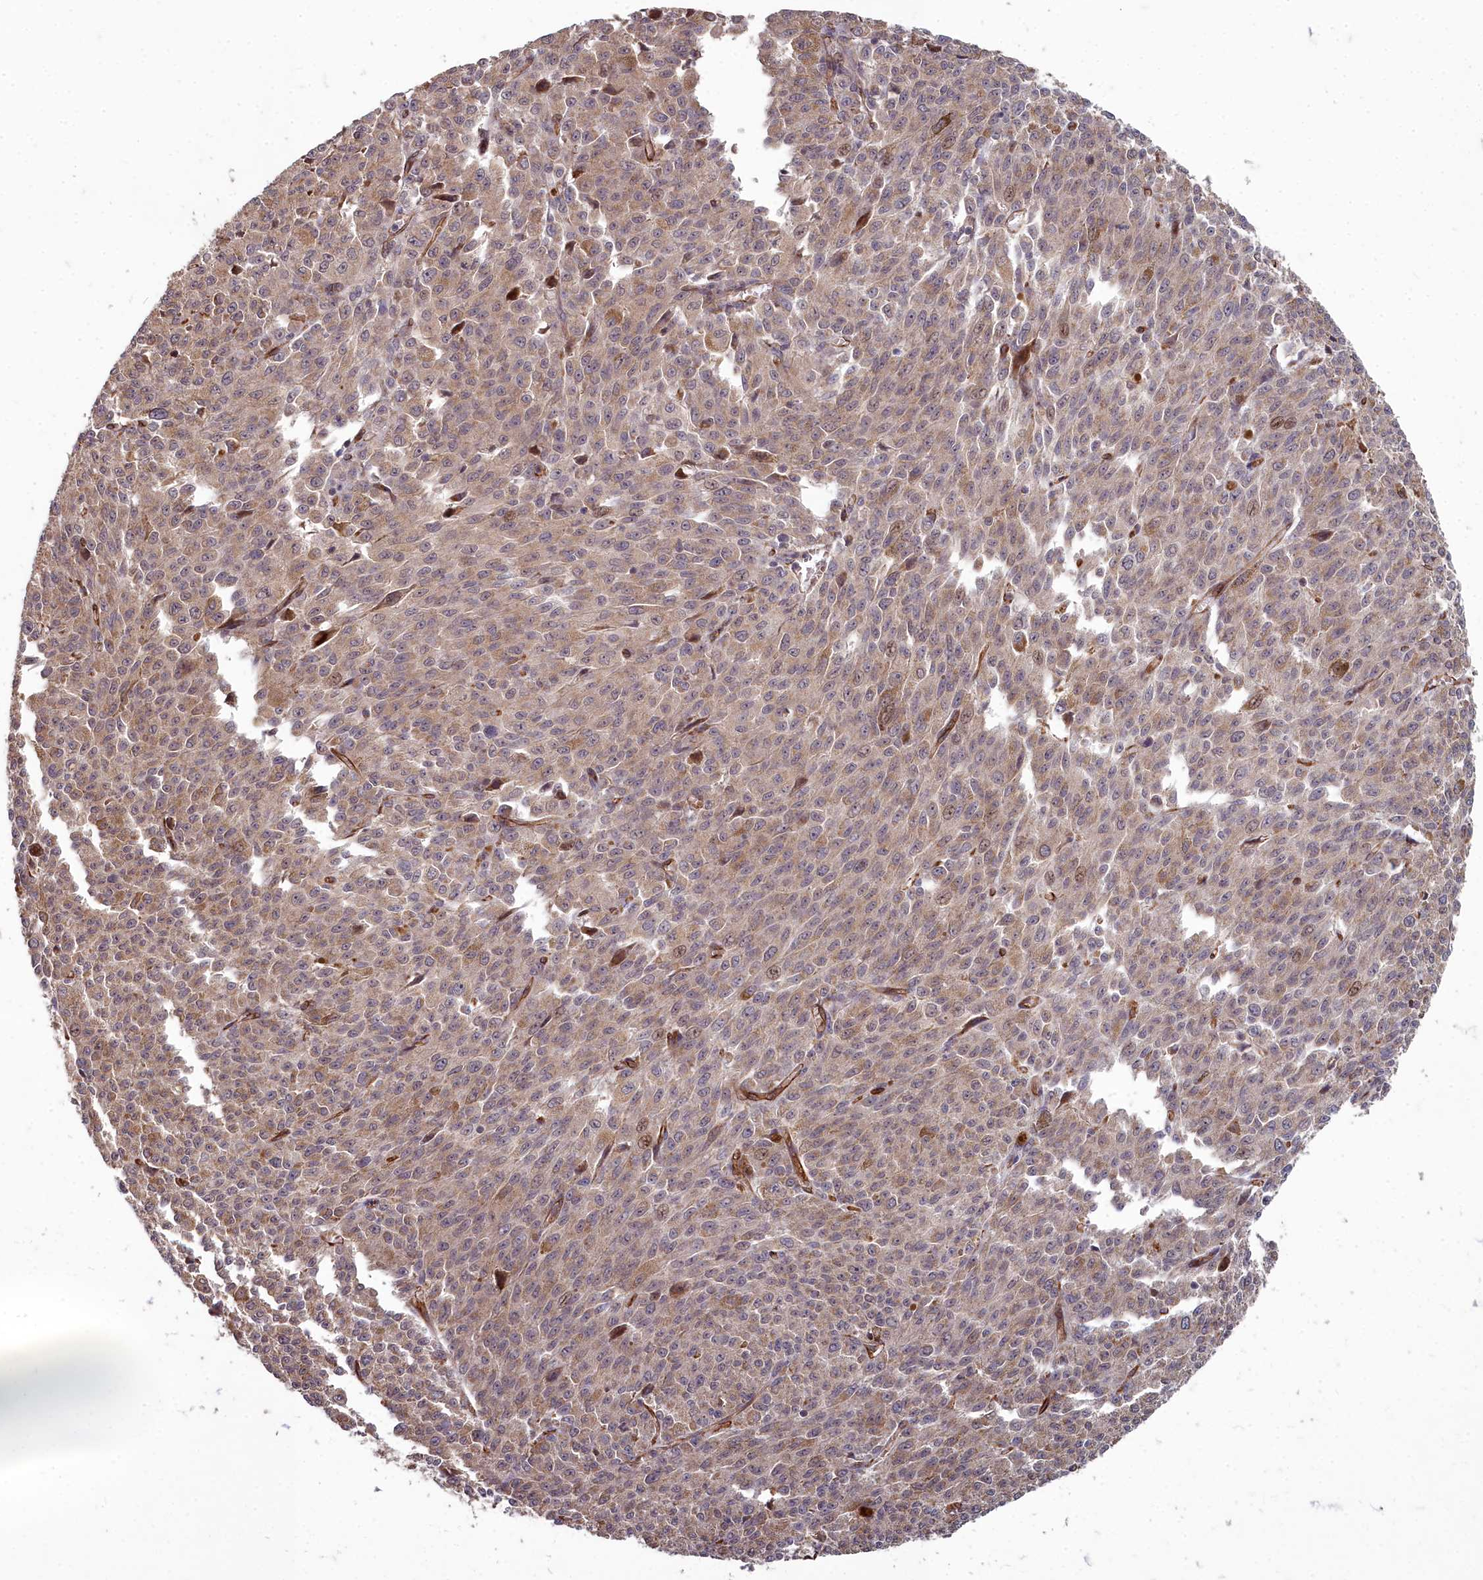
{"staining": {"intensity": "weak", "quantity": ">75%", "location": "cytoplasmic/membranous"}, "tissue": "melanoma", "cell_type": "Tumor cells", "image_type": "cancer", "snomed": [{"axis": "morphology", "description": "Malignant melanoma, NOS"}, {"axis": "topography", "description": "Skin"}], "caption": "A brown stain shows weak cytoplasmic/membranous positivity of a protein in malignant melanoma tumor cells.", "gene": "TSPYL4", "patient": {"sex": "female", "age": 52}}